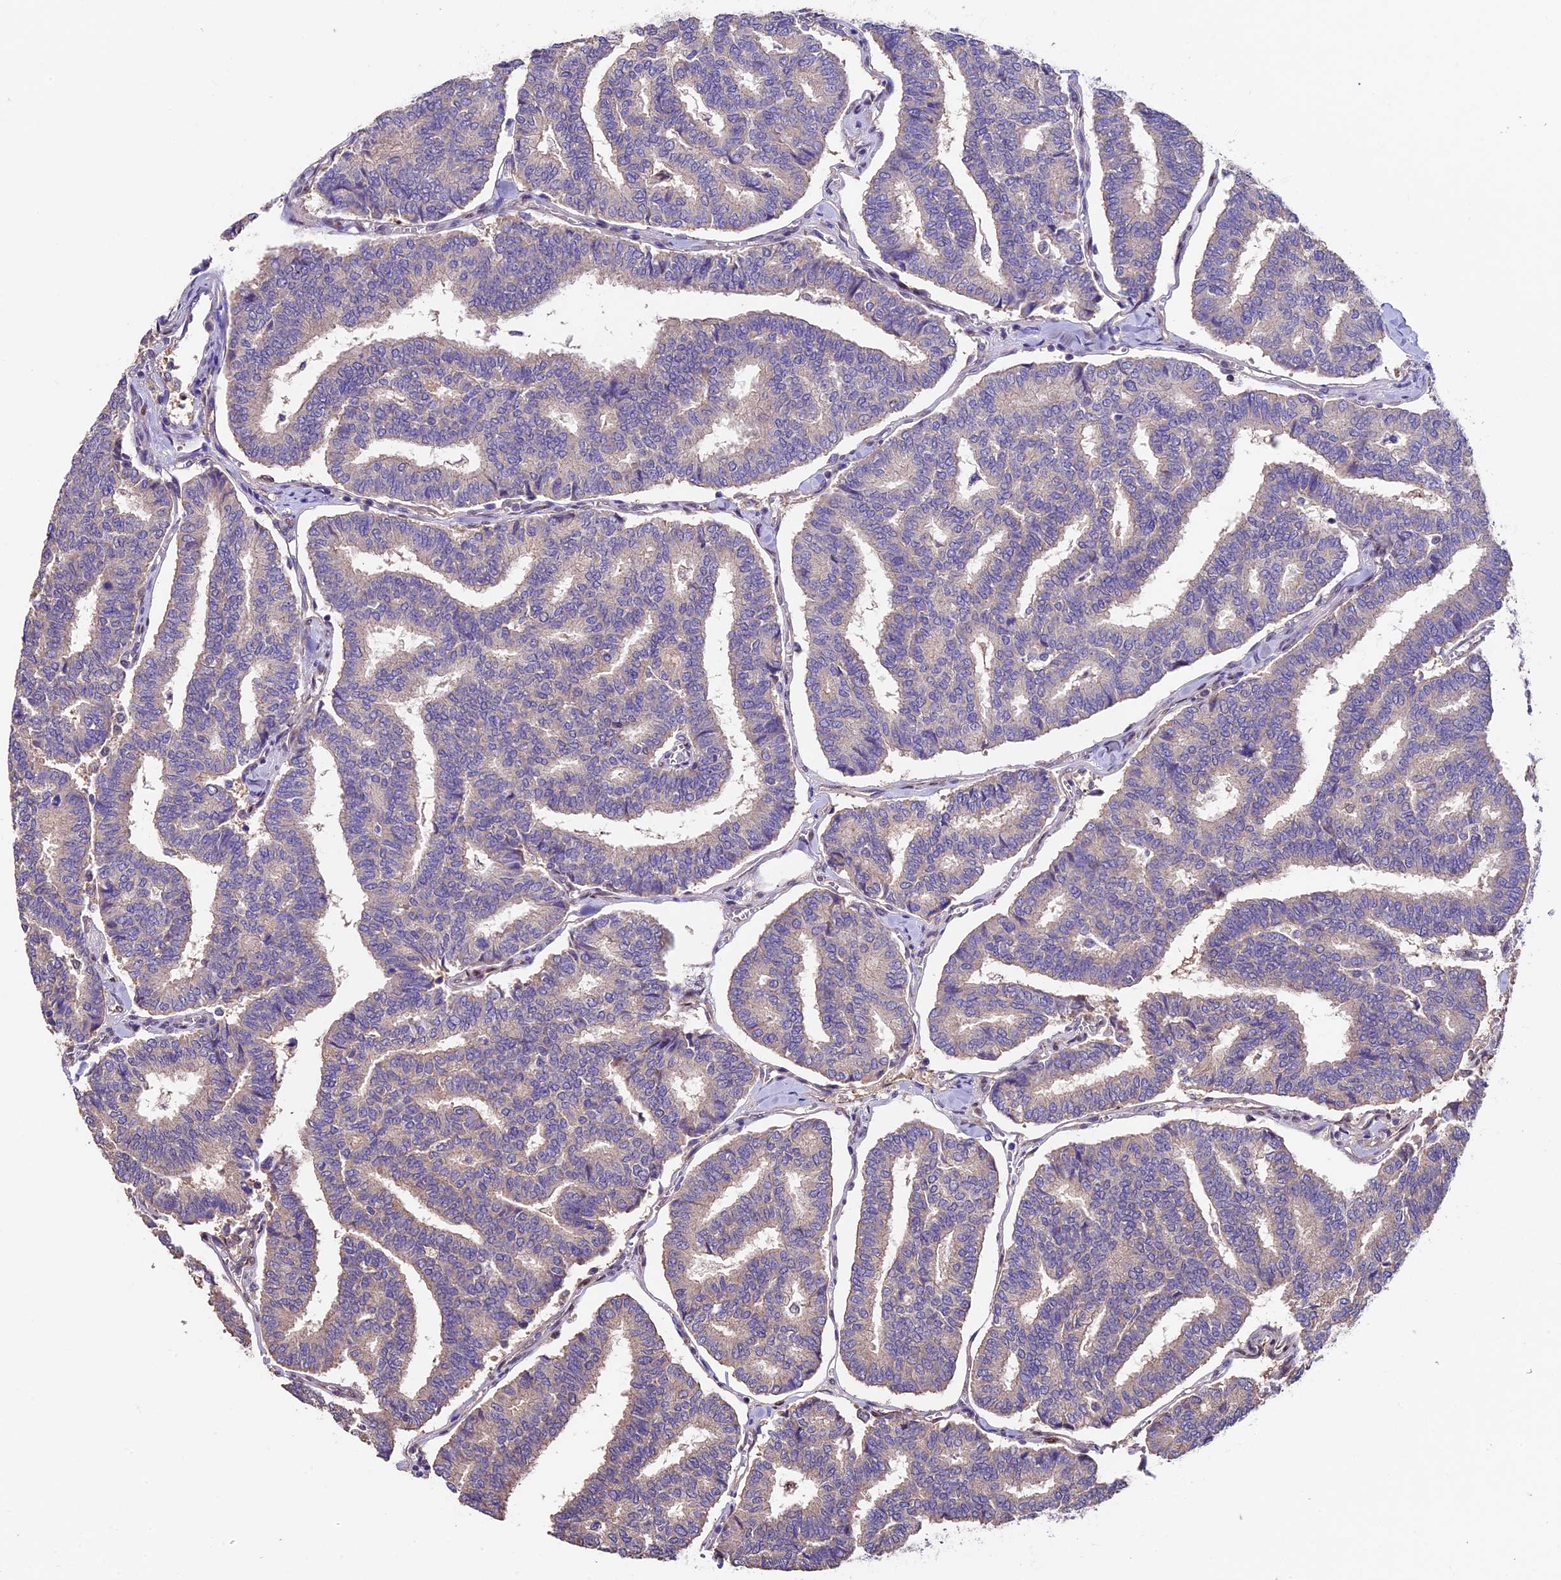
{"staining": {"intensity": "negative", "quantity": "none", "location": "none"}, "tissue": "thyroid cancer", "cell_type": "Tumor cells", "image_type": "cancer", "snomed": [{"axis": "morphology", "description": "Papillary adenocarcinoma, NOS"}, {"axis": "topography", "description": "Thyroid gland"}], "caption": "This is an IHC image of thyroid cancer. There is no positivity in tumor cells.", "gene": "SBNO2", "patient": {"sex": "female", "age": 35}}